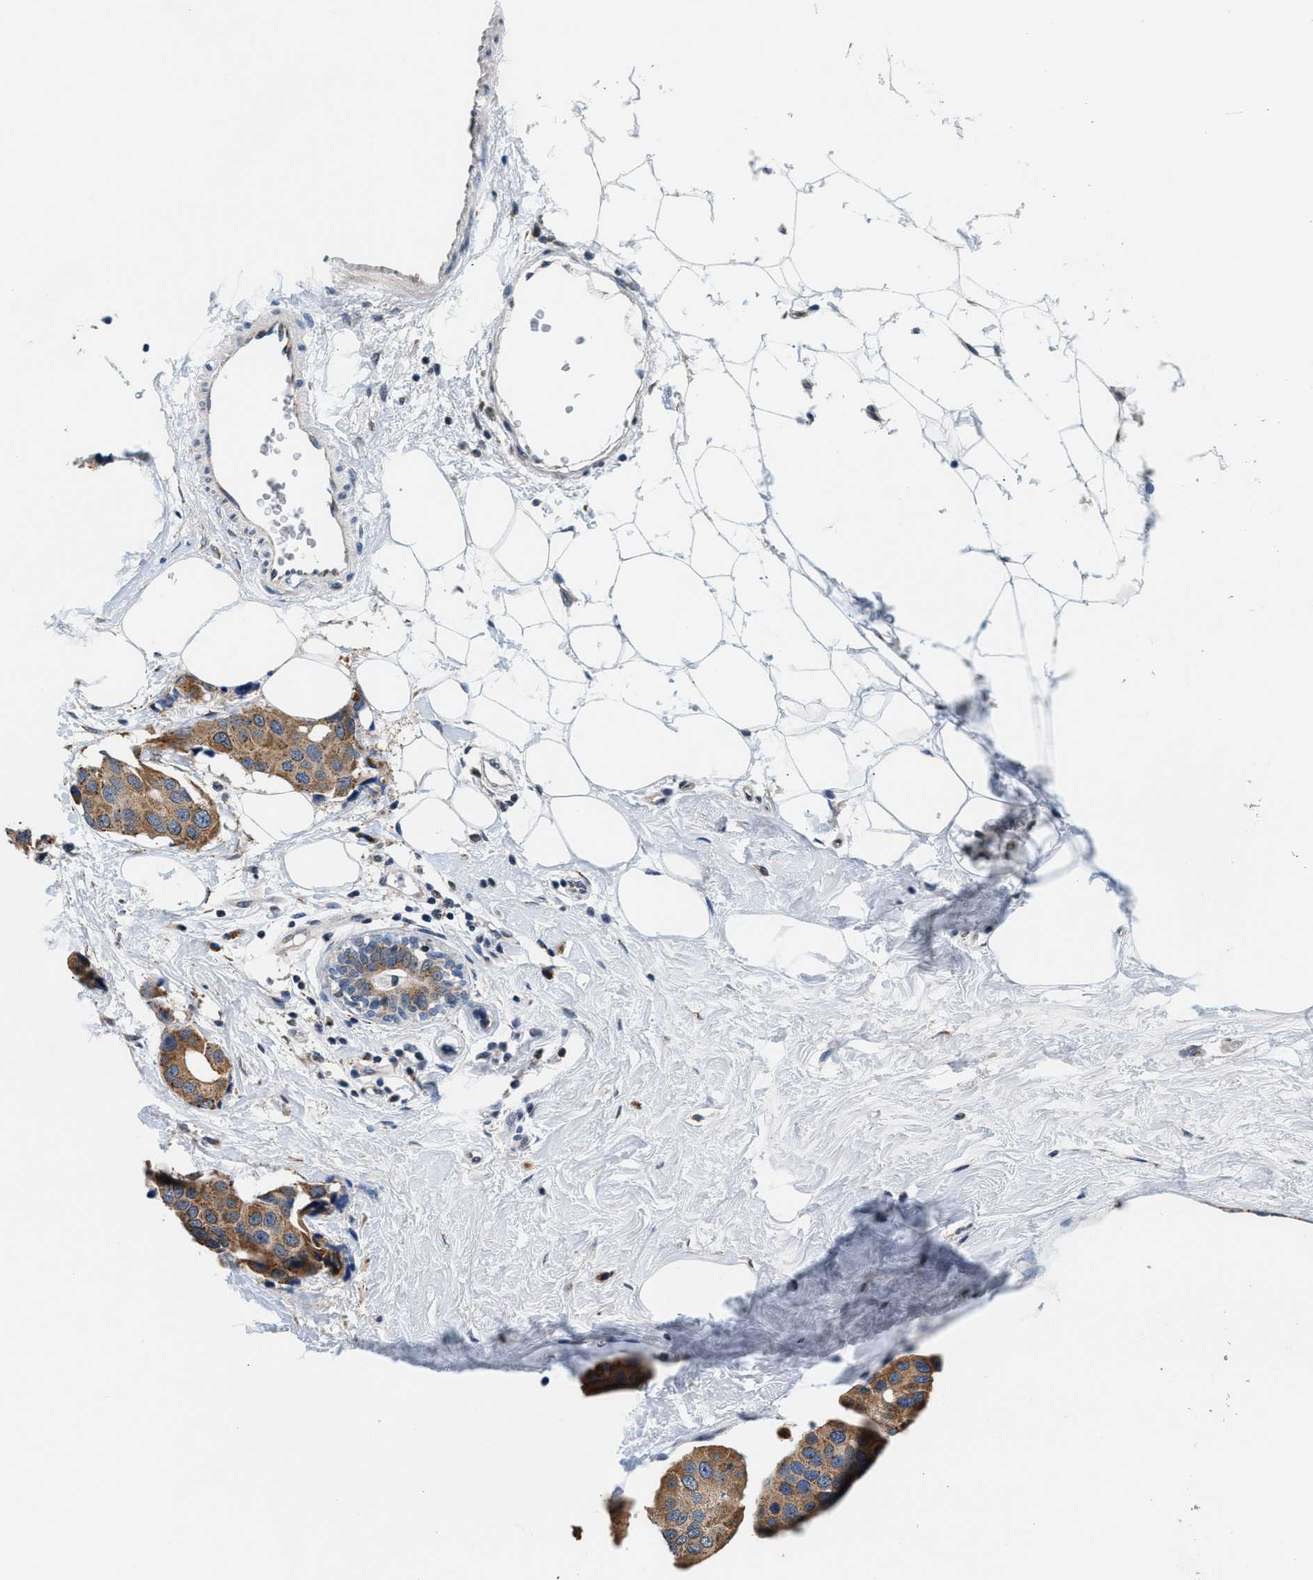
{"staining": {"intensity": "moderate", "quantity": ">75%", "location": "cytoplasmic/membranous"}, "tissue": "breast cancer", "cell_type": "Tumor cells", "image_type": "cancer", "snomed": [{"axis": "morphology", "description": "Normal tissue, NOS"}, {"axis": "morphology", "description": "Duct carcinoma"}, {"axis": "topography", "description": "Breast"}], "caption": "Human breast cancer (infiltrating ductal carcinoma) stained with a brown dye shows moderate cytoplasmic/membranous positive positivity in about >75% of tumor cells.", "gene": "KCNMB2", "patient": {"sex": "female", "age": 39}}